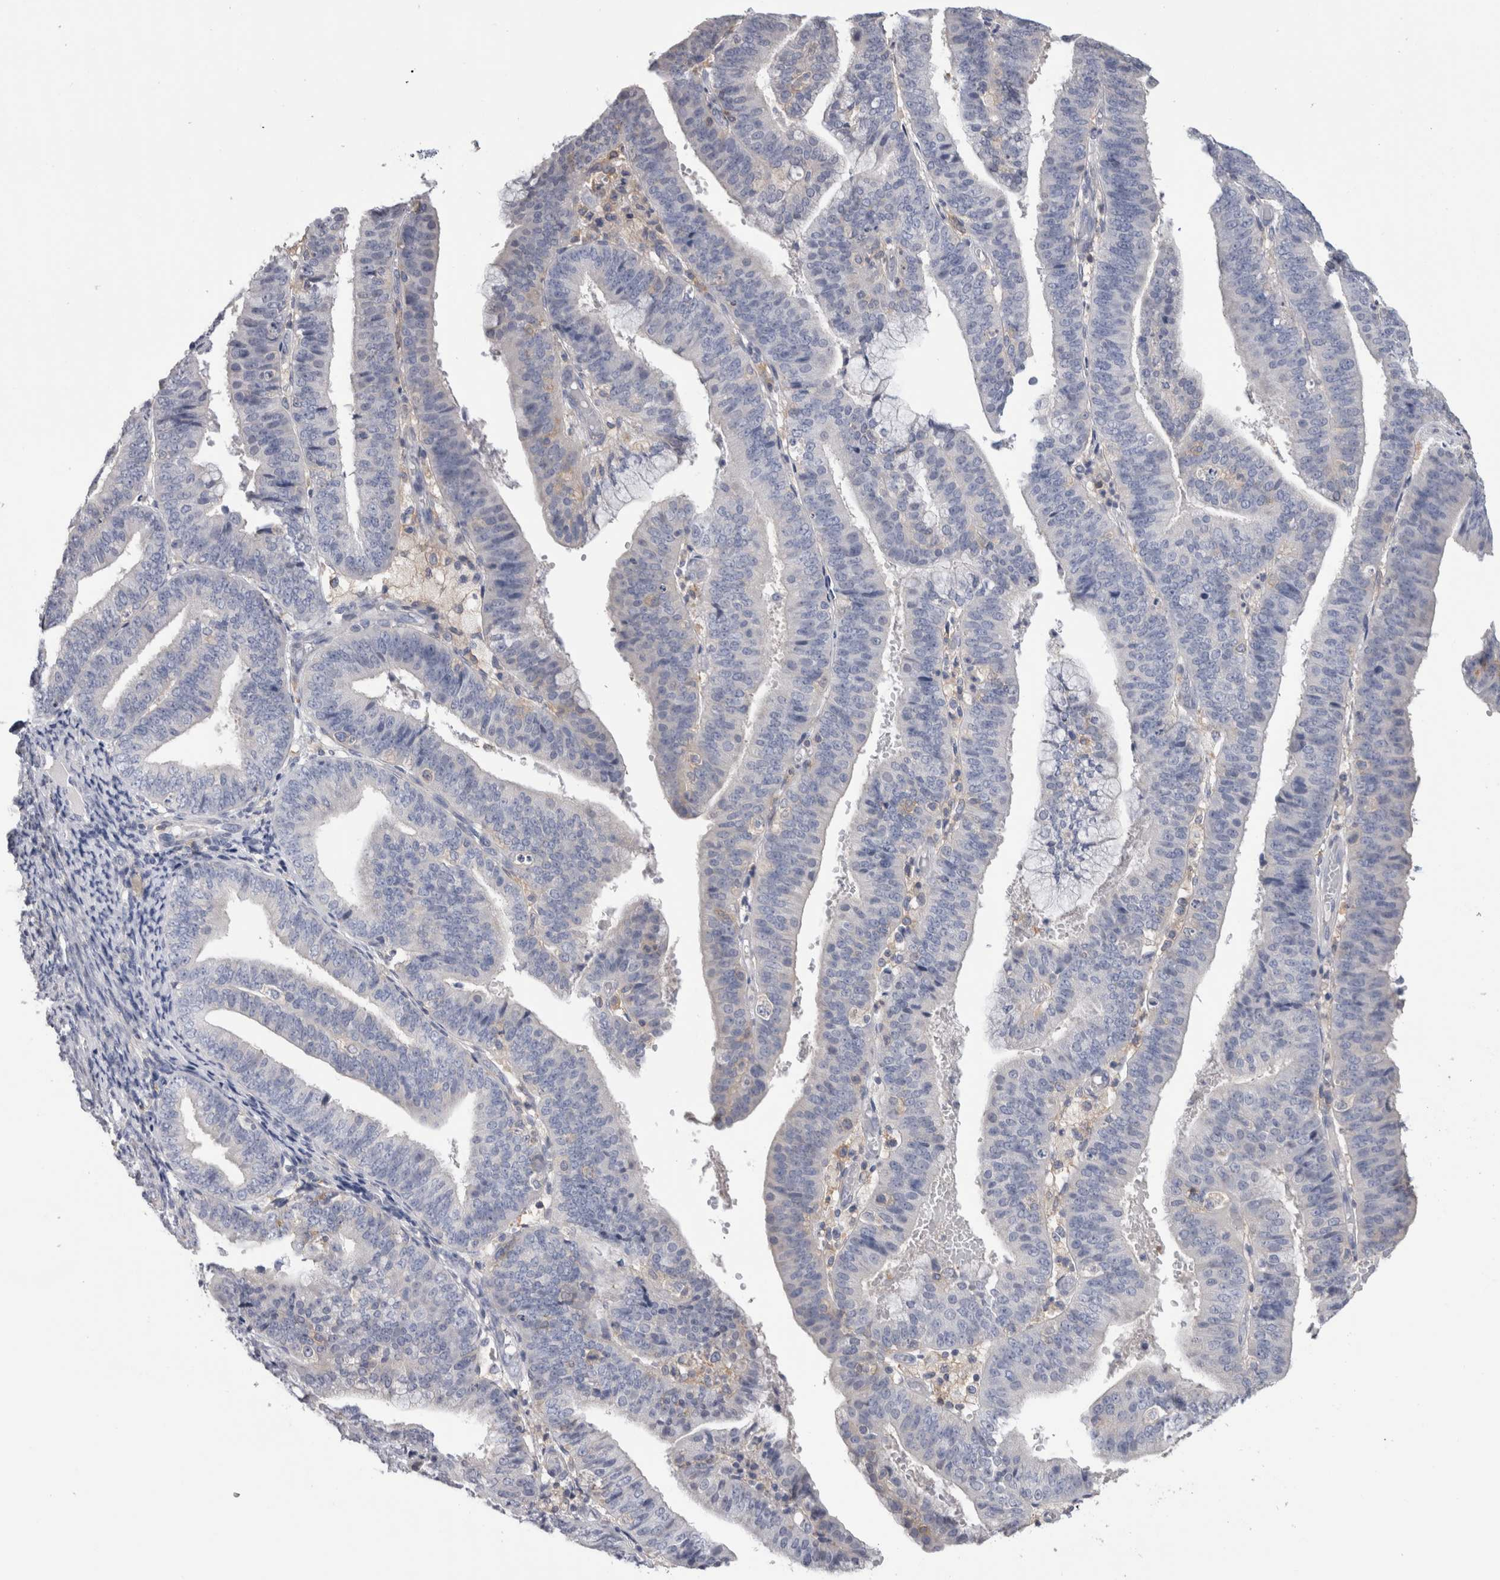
{"staining": {"intensity": "negative", "quantity": "none", "location": "none"}, "tissue": "endometrial cancer", "cell_type": "Tumor cells", "image_type": "cancer", "snomed": [{"axis": "morphology", "description": "Adenocarcinoma, NOS"}, {"axis": "topography", "description": "Endometrium"}], "caption": "Tumor cells are negative for protein expression in human adenocarcinoma (endometrial). Brightfield microscopy of immunohistochemistry stained with DAB (3,3'-diaminobenzidine) (brown) and hematoxylin (blue), captured at high magnification.", "gene": "SCRN1", "patient": {"sex": "female", "age": 63}}